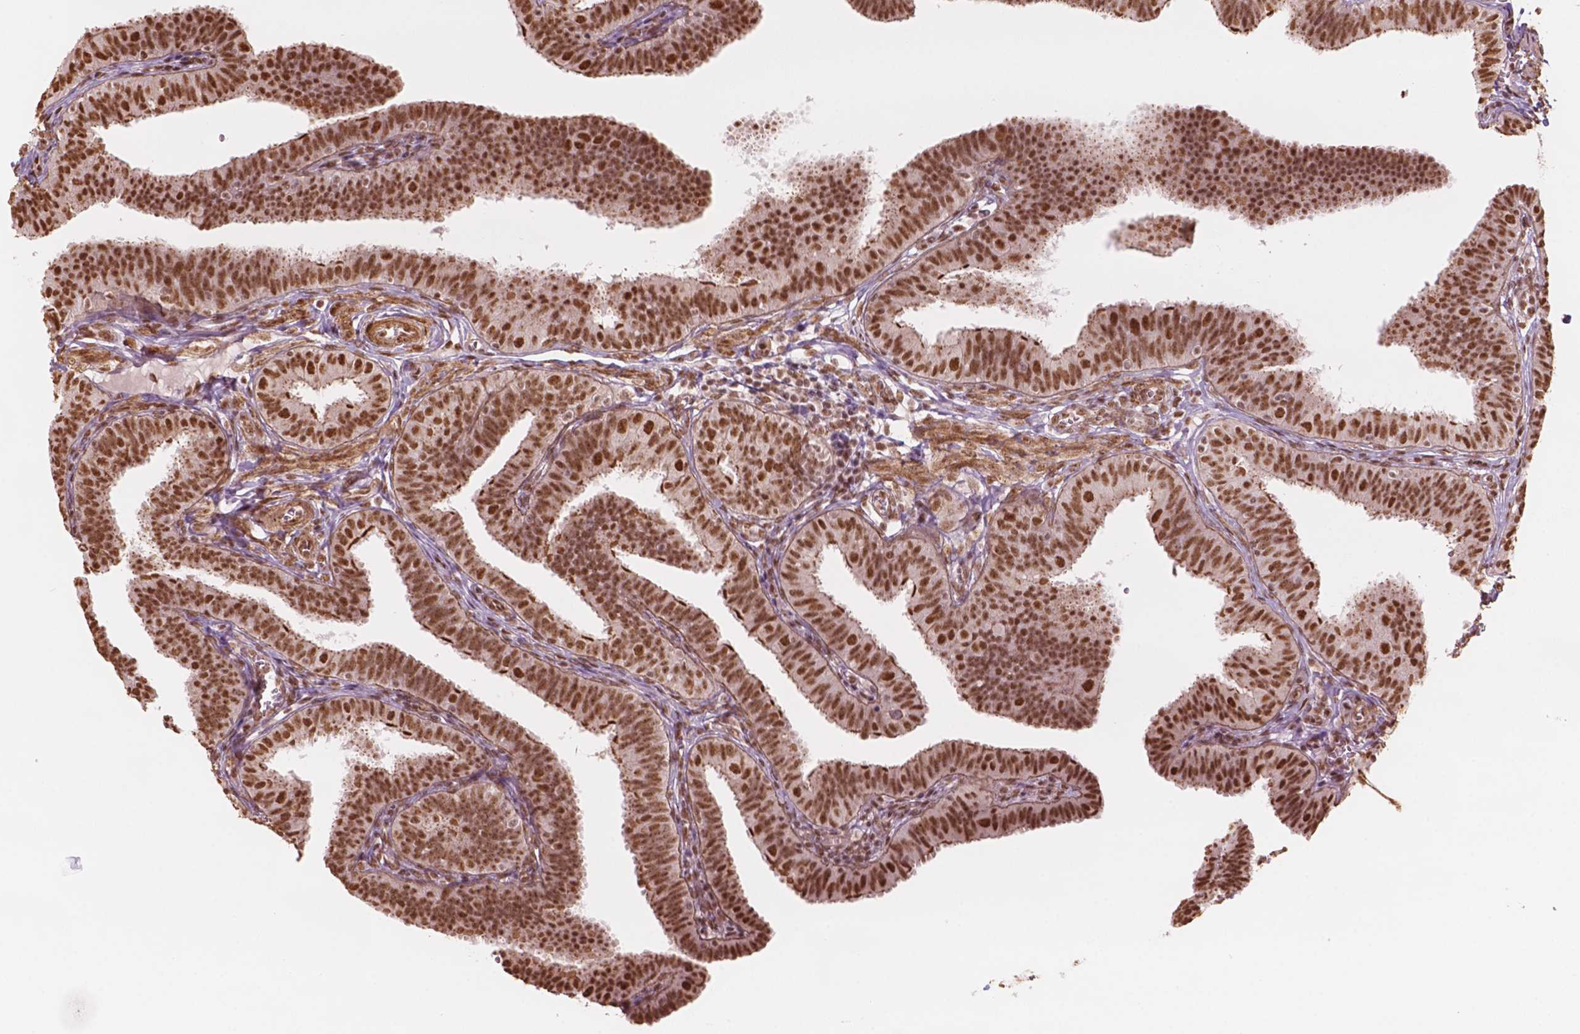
{"staining": {"intensity": "strong", "quantity": ">75%", "location": "nuclear"}, "tissue": "fallopian tube", "cell_type": "Glandular cells", "image_type": "normal", "snomed": [{"axis": "morphology", "description": "Normal tissue, NOS"}, {"axis": "topography", "description": "Fallopian tube"}], "caption": "Immunohistochemical staining of benign fallopian tube reveals >75% levels of strong nuclear protein positivity in approximately >75% of glandular cells. The protein is stained brown, and the nuclei are stained in blue (DAB (3,3'-diaminobenzidine) IHC with brightfield microscopy, high magnification).", "gene": "GTF3C5", "patient": {"sex": "female", "age": 25}}